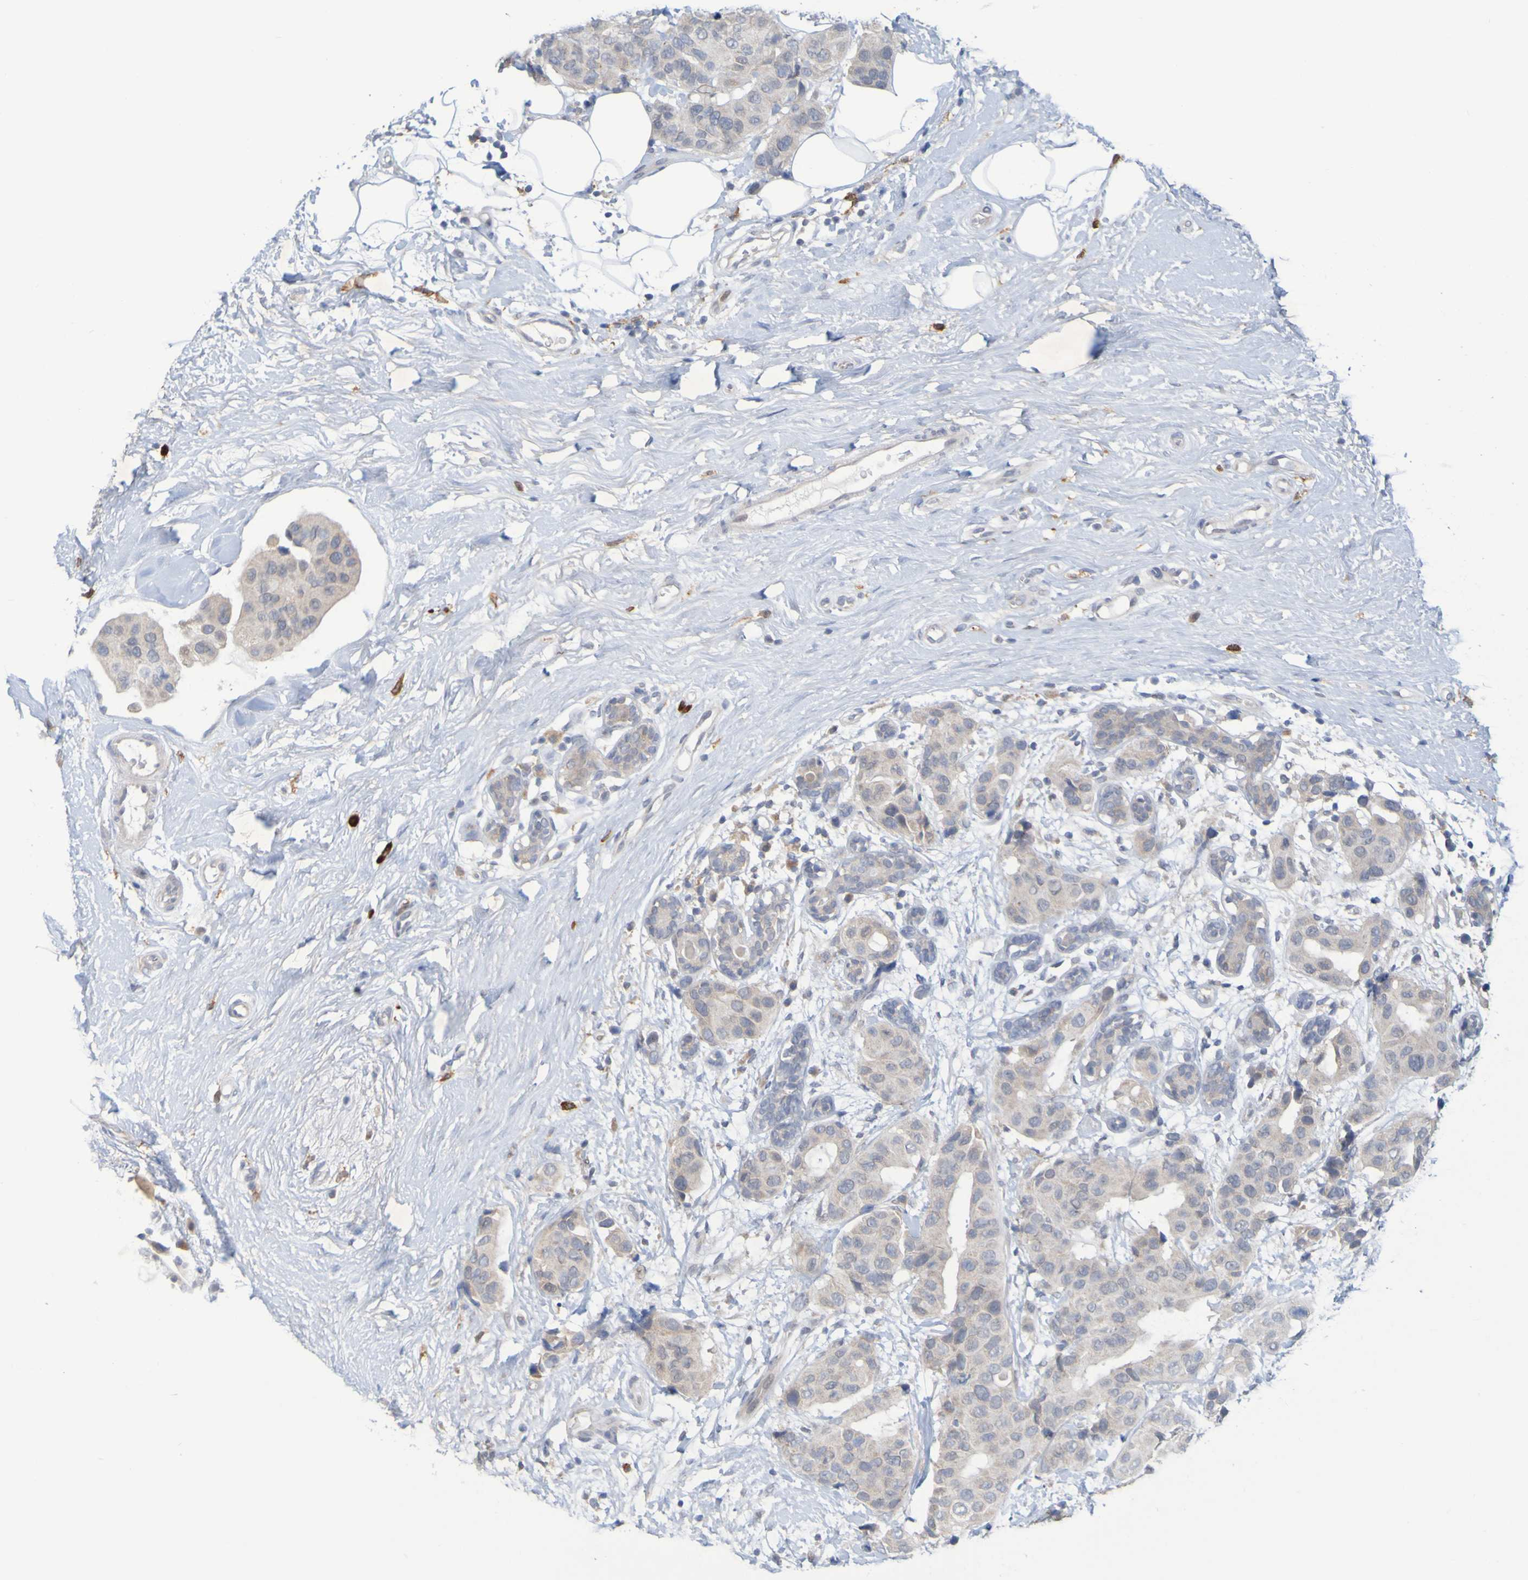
{"staining": {"intensity": "weak", "quantity": "25%-75%", "location": "cytoplasmic/membranous"}, "tissue": "breast cancer", "cell_type": "Tumor cells", "image_type": "cancer", "snomed": [{"axis": "morphology", "description": "Normal tissue, NOS"}, {"axis": "morphology", "description": "Duct carcinoma"}, {"axis": "topography", "description": "Breast"}], "caption": "Immunohistochemistry (IHC) image of human breast cancer (infiltrating ductal carcinoma) stained for a protein (brown), which displays low levels of weak cytoplasmic/membranous positivity in about 25%-75% of tumor cells.", "gene": "LILRB5", "patient": {"sex": "female", "age": 39}}